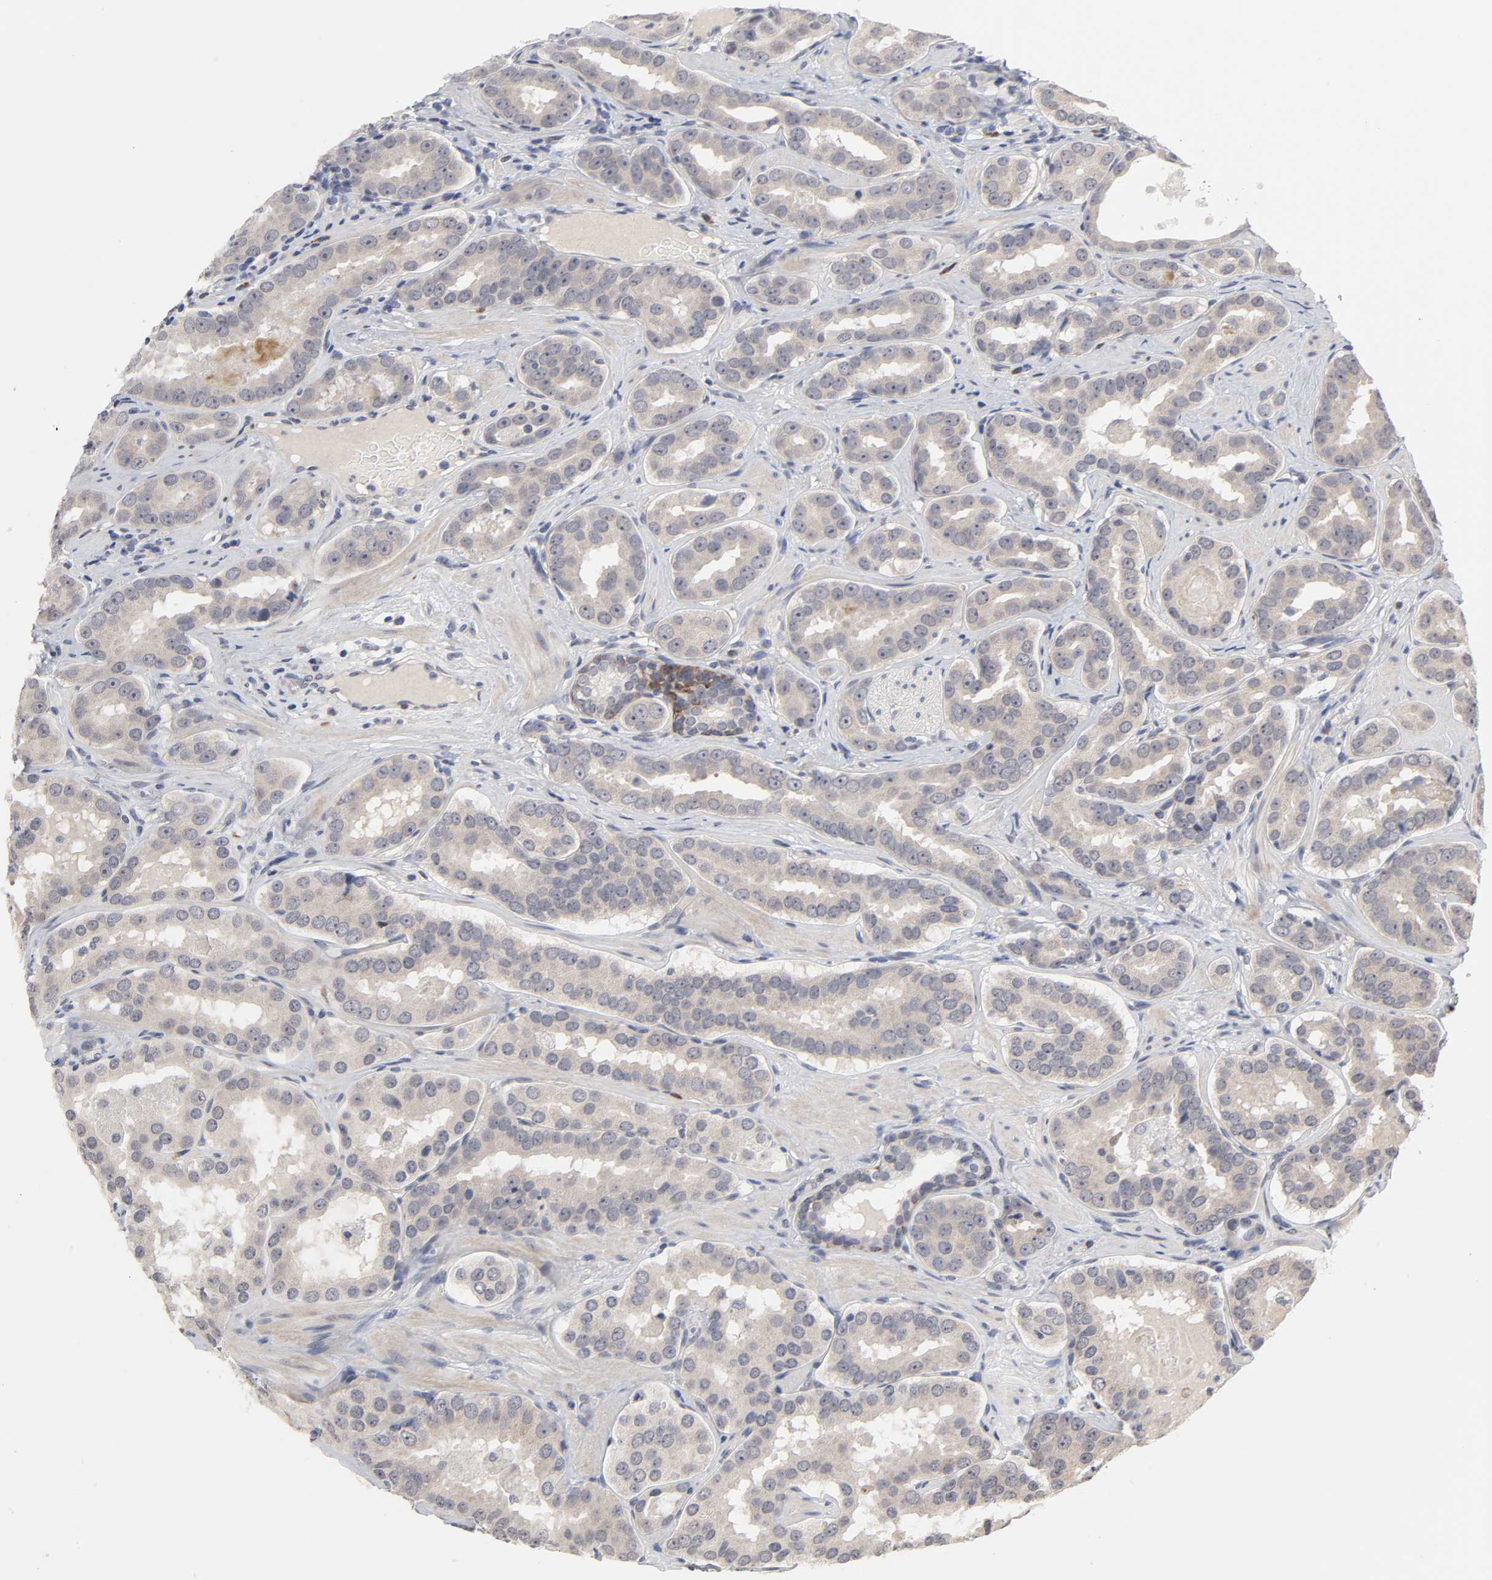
{"staining": {"intensity": "weak", "quantity": ">75%", "location": "cytoplasmic/membranous"}, "tissue": "prostate cancer", "cell_type": "Tumor cells", "image_type": "cancer", "snomed": [{"axis": "morphology", "description": "Adenocarcinoma, Low grade"}, {"axis": "topography", "description": "Prostate"}], "caption": "Weak cytoplasmic/membranous expression for a protein is seen in about >75% of tumor cells of low-grade adenocarcinoma (prostate) using immunohistochemistry.", "gene": "HNF4A", "patient": {"sex": "male", "age": 59}}